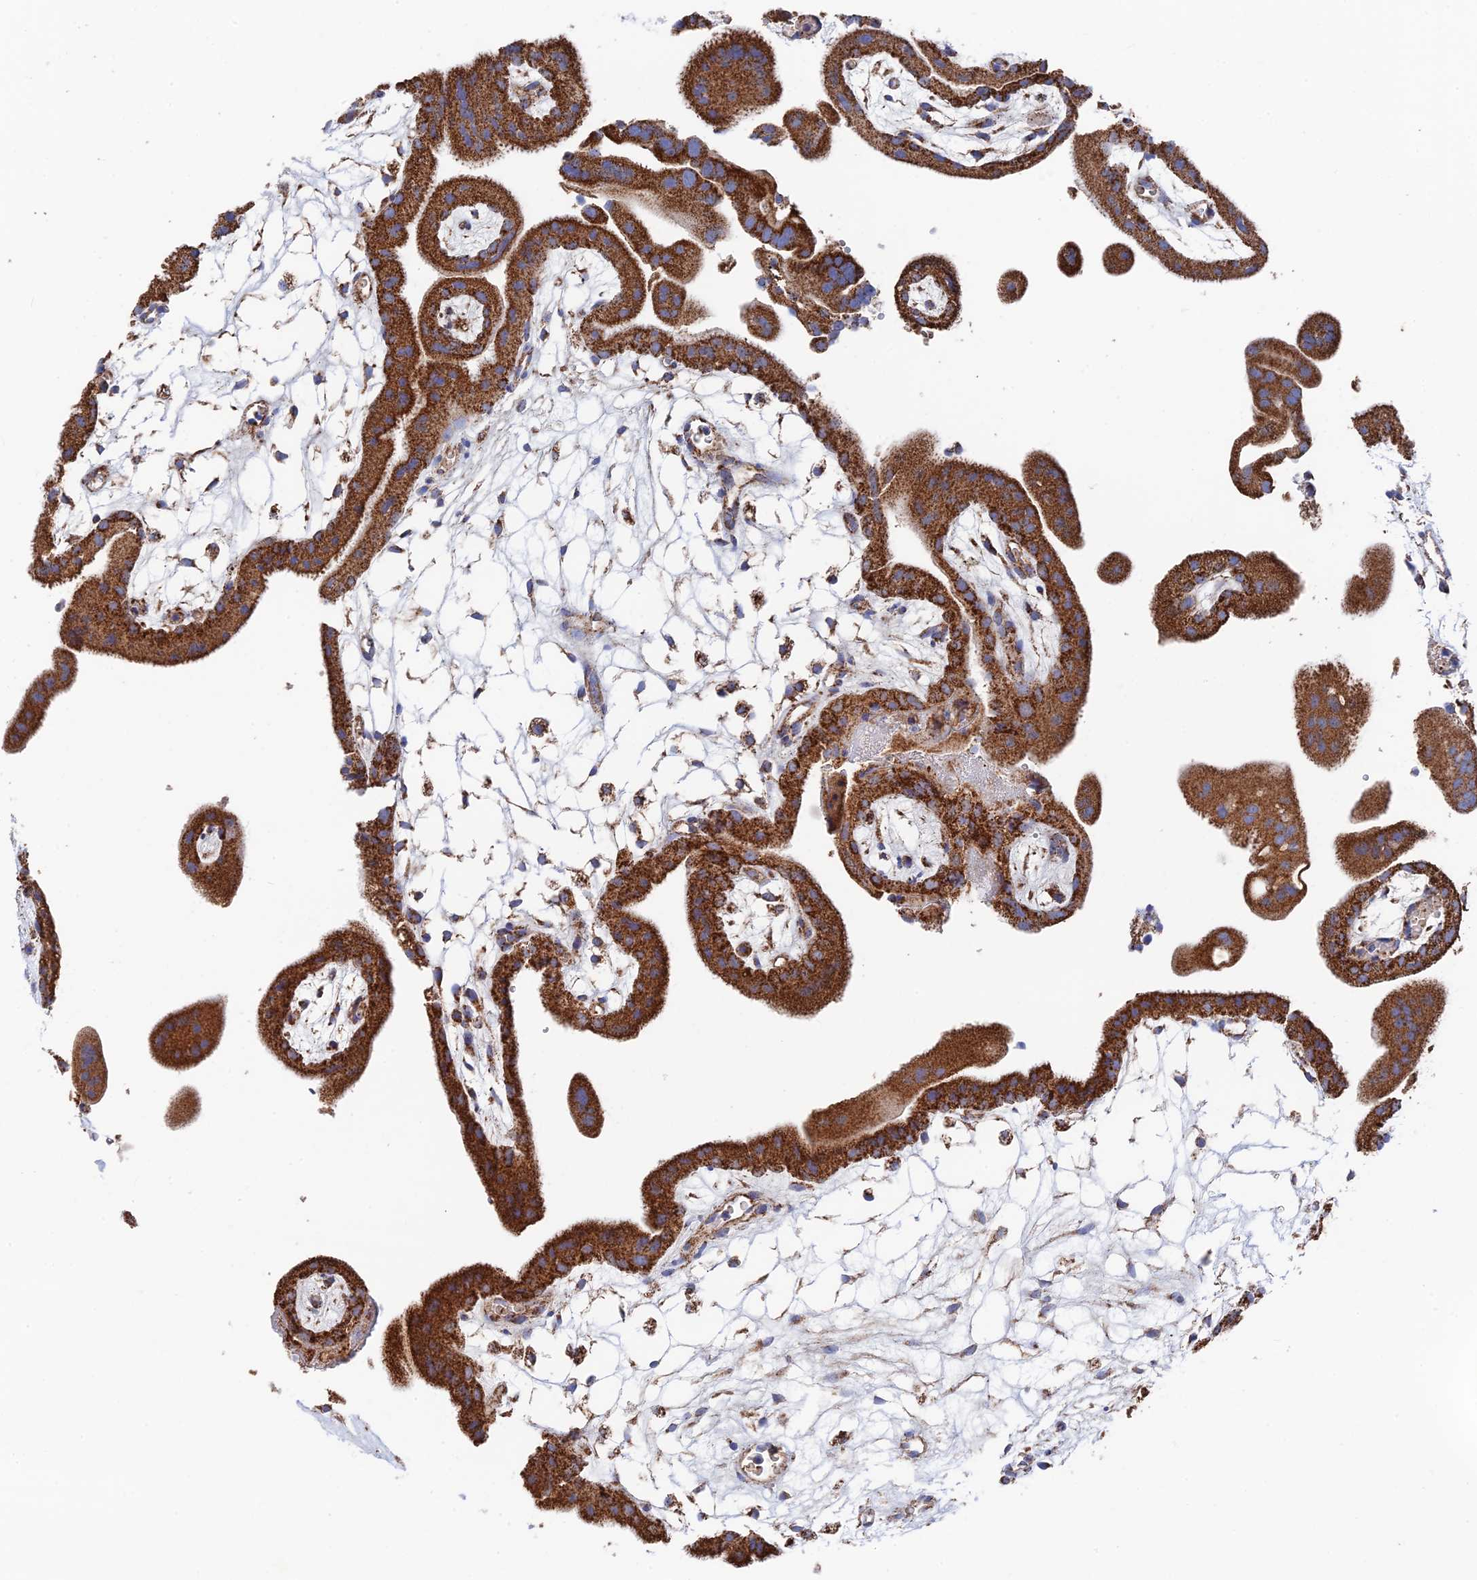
{"staining": {"intensity": "strong", "quantity": ">75%", "location": "cytoplasmic/membranous"}, "tissue": "placenta", "cell_type": "Decidual cells", "image_type": "normal", "snomed": [{"axis": "morphology", "description": "Normal tissue, NOS"}, {"axis": "topography", "description": "Placenta"}], "caption": "A high amount of strong cytoplasmic/membranous positivity is identified in about >75% of decidual cells in unremarkable placenta.", "gene": "HAUS8", "patient": {"sex": "female", "age": 18}}